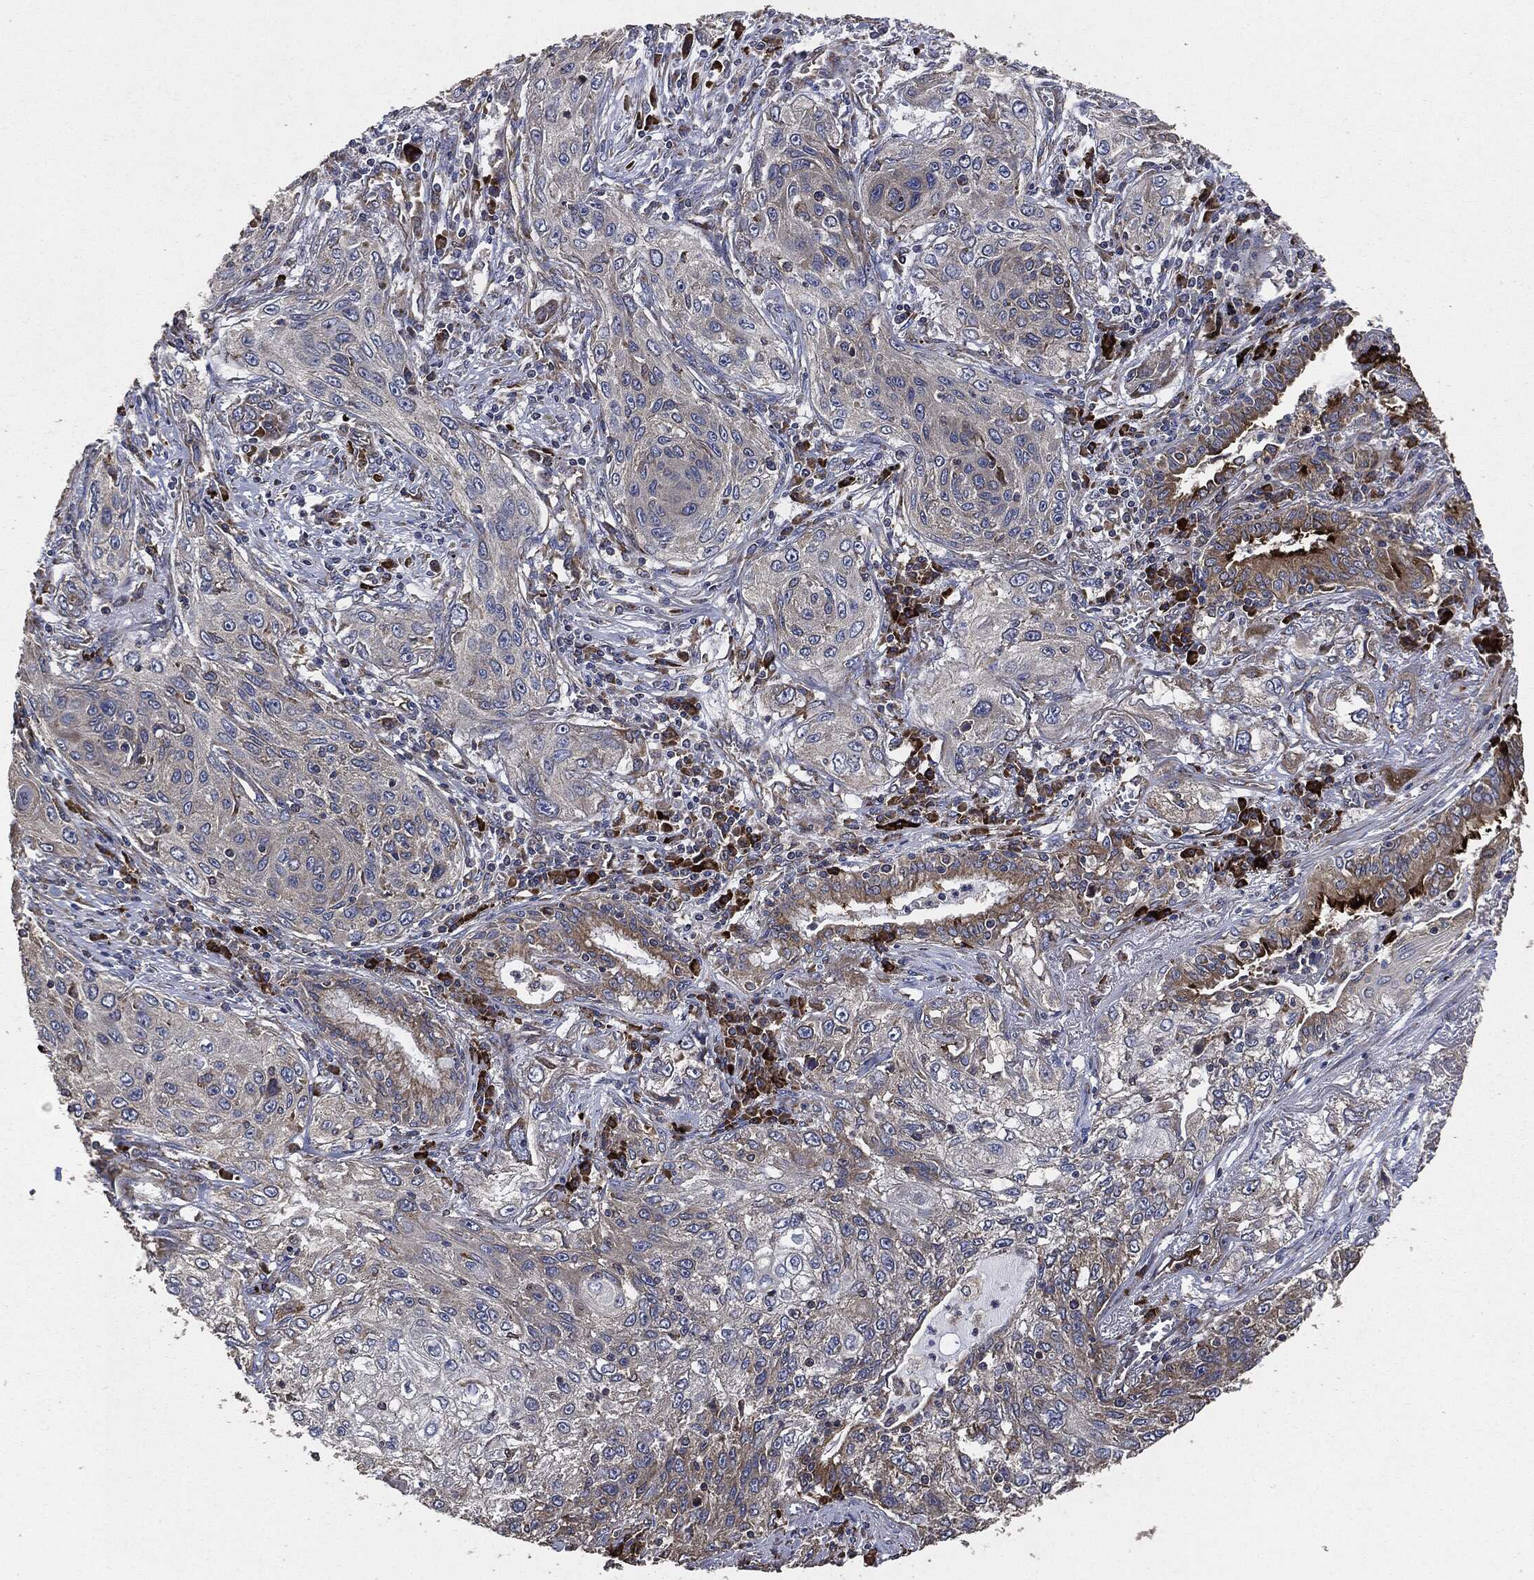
{"staining": {"intensity": "moderate", "quantity": "25%-75%", "location": "cytoplasmic/membranous"}, "tissue": "lung cancer", "cell_type": "Tumor cells", "image_type": "cancer", "snomed": [{"axis": "morphology", "description": "Squamous cell carcinoma, NOS"}, {"axis": "topography", "description": "Lung"}], "caption": "This photomicrograph reveals immunohistochemistry staining of lung squamous cell carcinoma, with medium moderate cytoplasmic/membranous expression in about 25%-75% of tumor cells.", "gene": "STK3", "patient": {"sex": "female", "age": 69}}